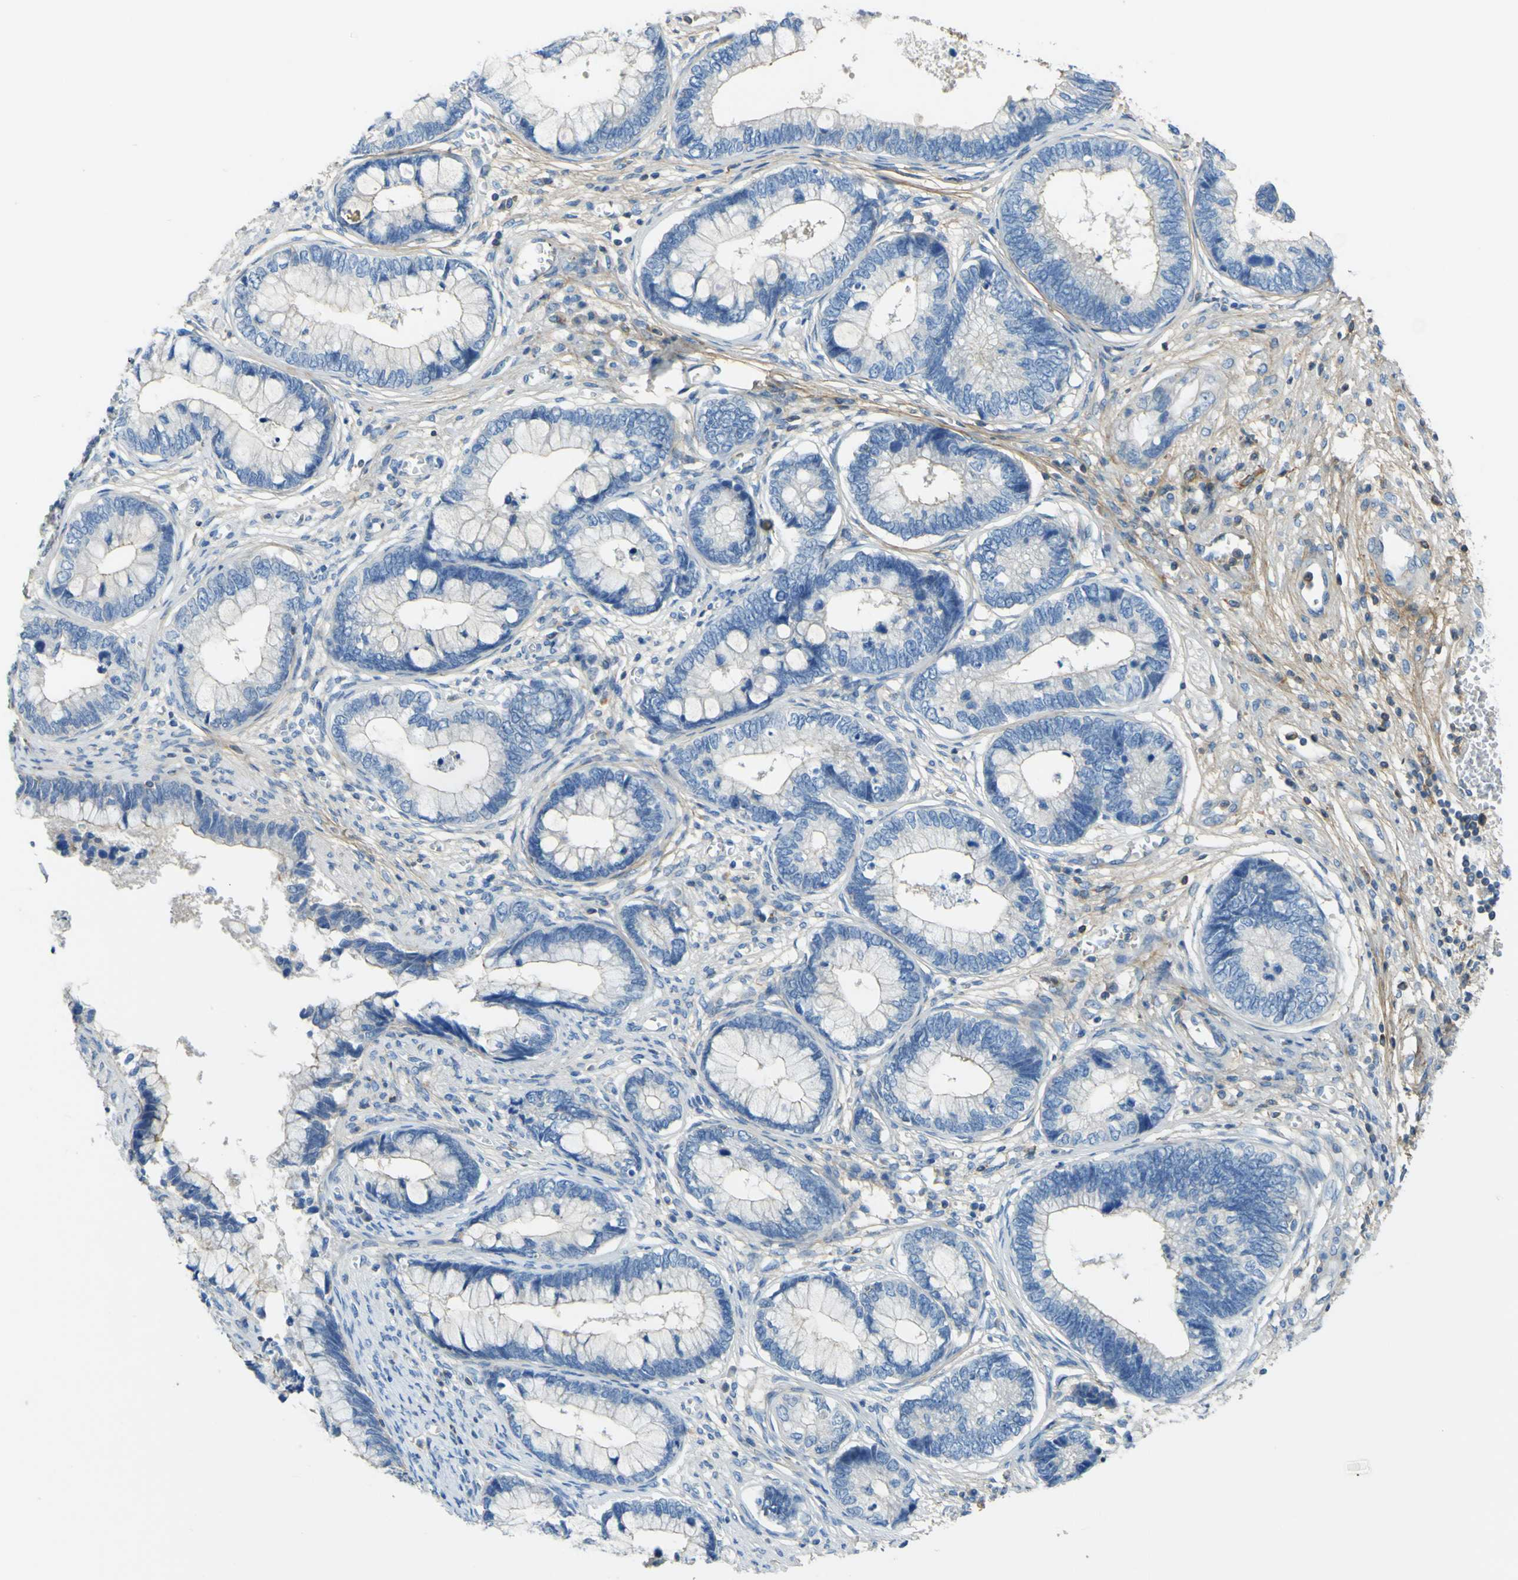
{"staining": {"intensity": "negative", "quantity": "none", "location": "none"}, "tissue": "cervical cancer", "cell_type": "Tumor cells", "image_type": "cancer", "snomed": [{"axis": "morphology", "description": "Adenocarcinoma, NOS"}, {"axis": "topography", "description": "Cervix"}], "caption": "Immunohistochemical staining of cervical cancer (adenocarcinoma) reveals no significant expression in tumor cells.", "gene": "OGN", "patient": {"sex": "female", "age": 44}}